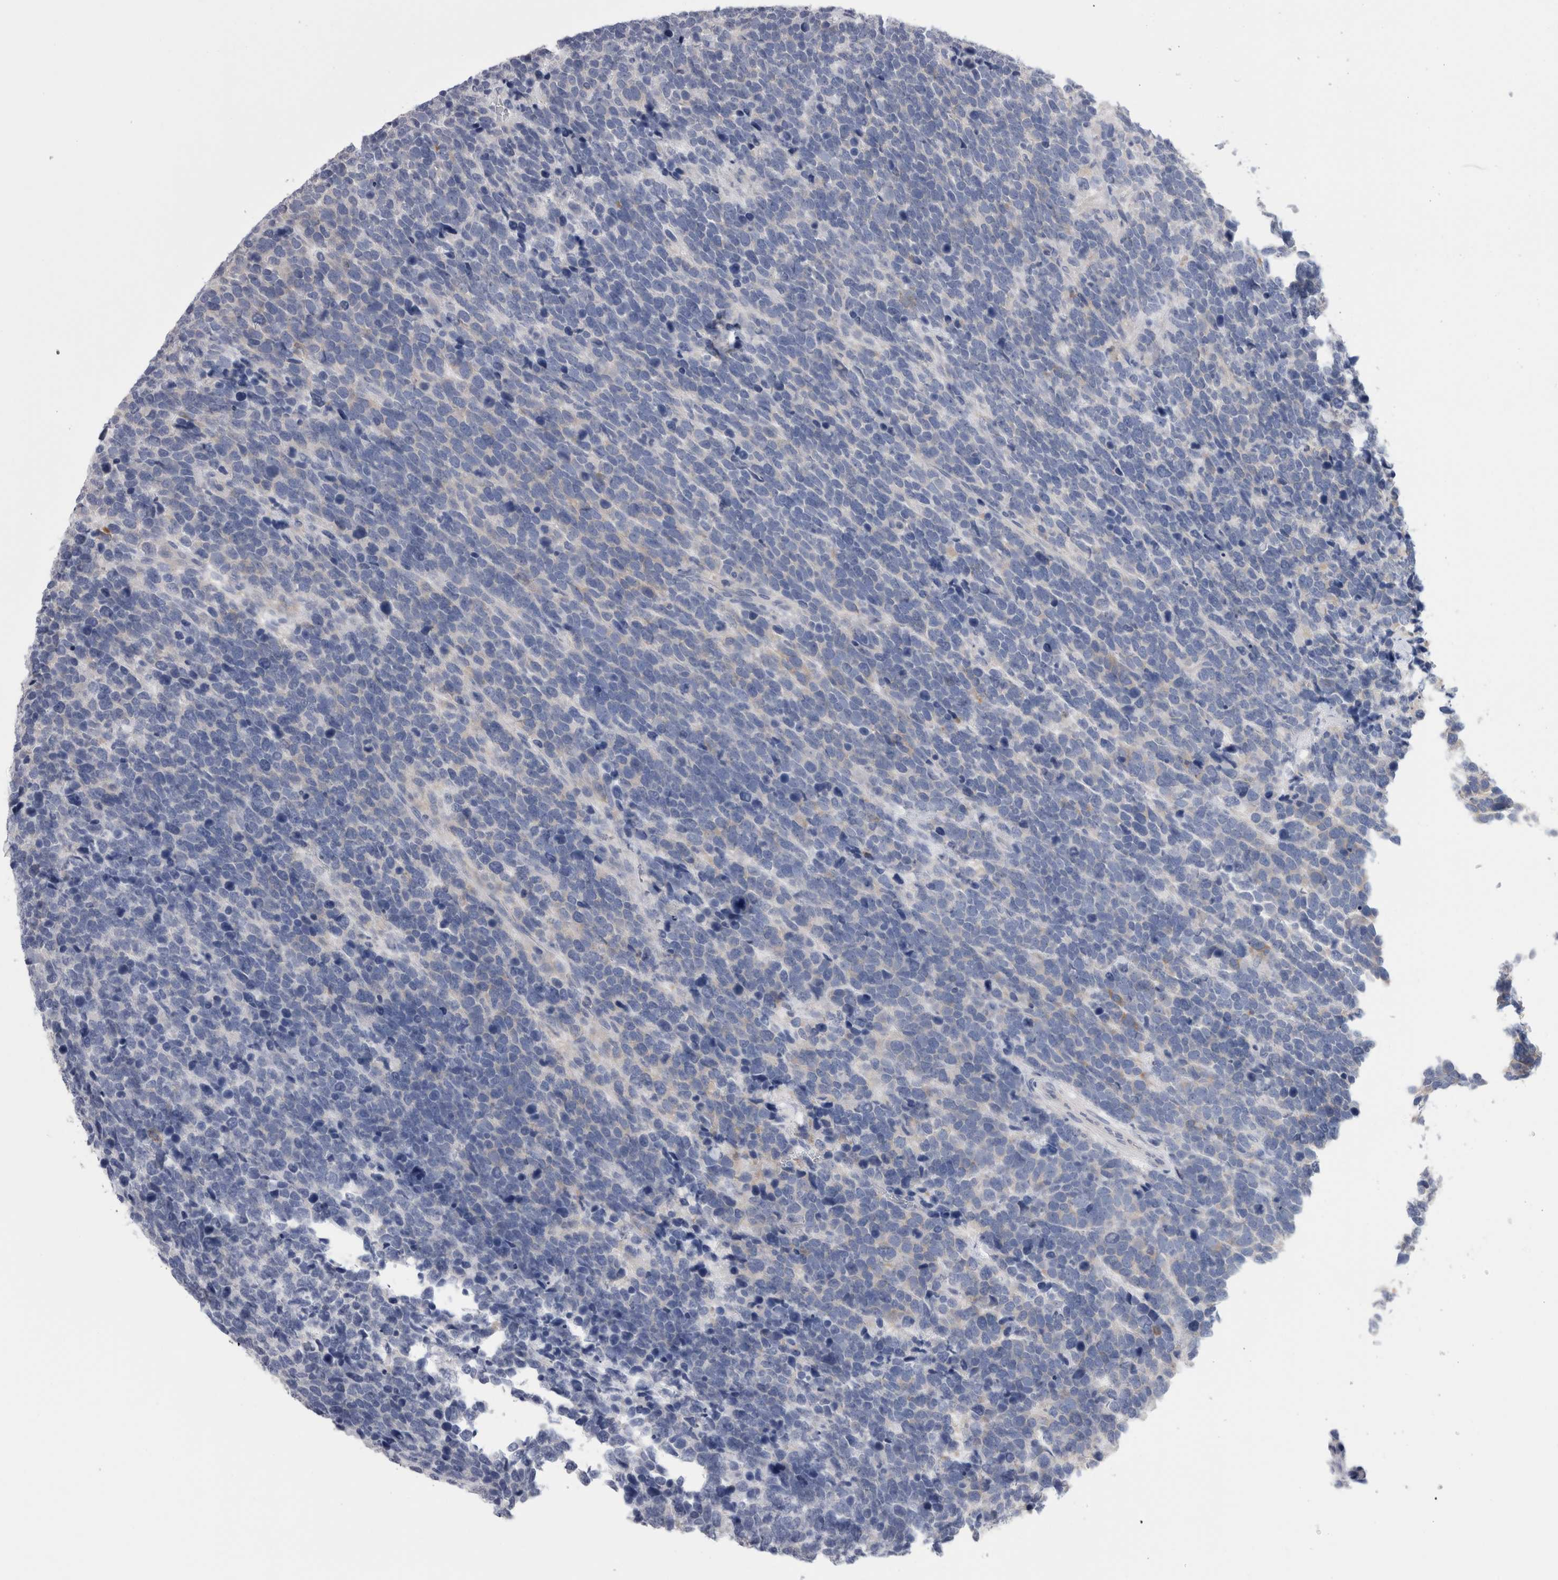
{"staining": {"intensity": "negative", "quantity": "none", "location": "none"}, "tissue": "urothelial cancer", "cell_type": "Tumor cells", "image_type": "cancer", "snomed": [{"axis": "morphology", "description": "Urothelial carcinoma, High grade"}, {"axis": "topography", "description": "Urinary bladder"}], "caption": "Urothelial cancer was stained to show a protein in brown. There is no significant positivity in tumor cells.", "gene": "DCTN6", "patient": {"sex": "female", "age": 82}}